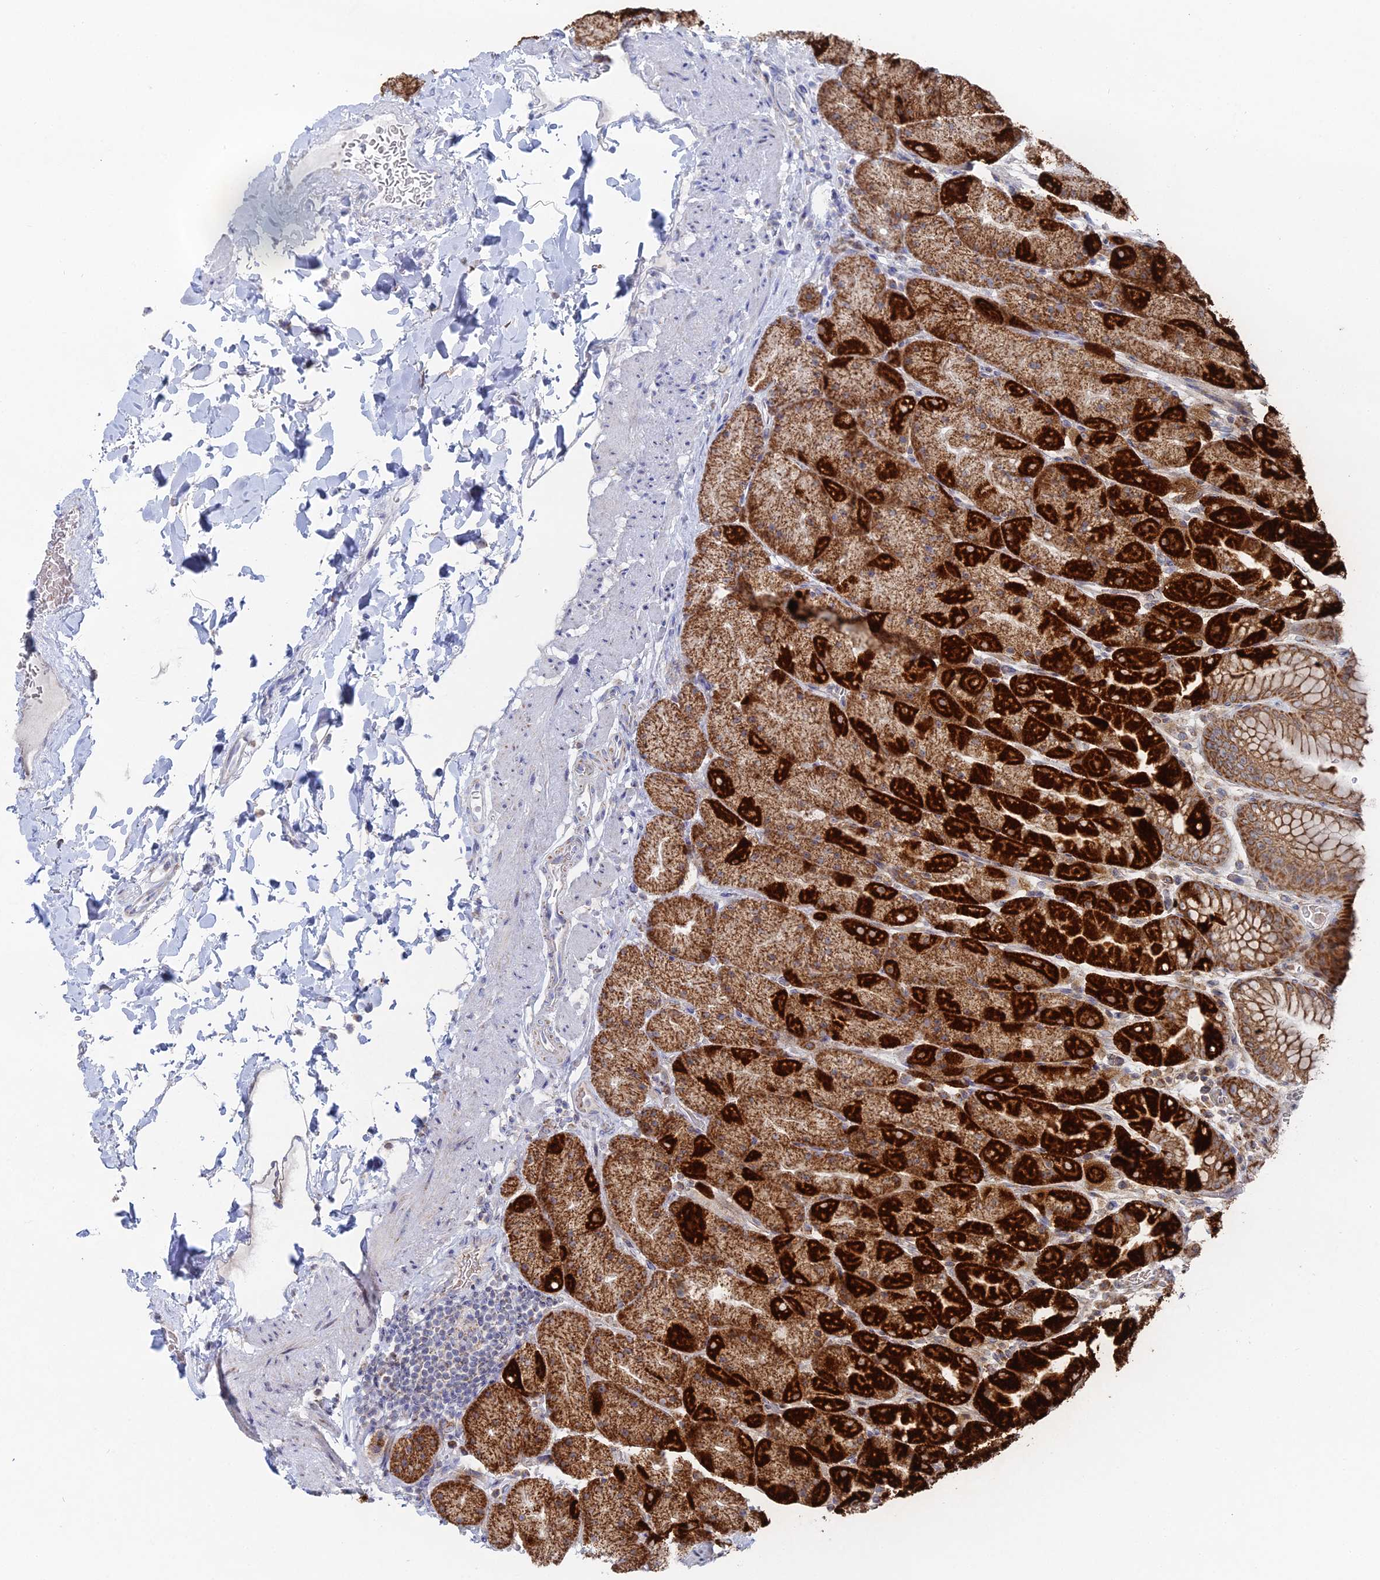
{"staining": {"intensity": "strong", "quantity": ">75%", "location": "cytoplasmic/membranous"}, "tissue": "stomach", "cell_type": "Glandular cells", "image_type": "normal", "snomed": [{"axis": "morphology", "description": "Normal tissue, NOS"}, {"axis": "topography", "description": "Stomach, upper"}, {"axis": "topography", "description": "Stomach, lower"}], "caption": "Immunohistochemistry histopathology image of benign stomach stained for a protein (brown), which exhibits high levels of strong cytoplasmic/membranous expression in approximately >75% of glandular cells.", "gene": "MPC1", "patient": {"sex": "male", "age": 67}}